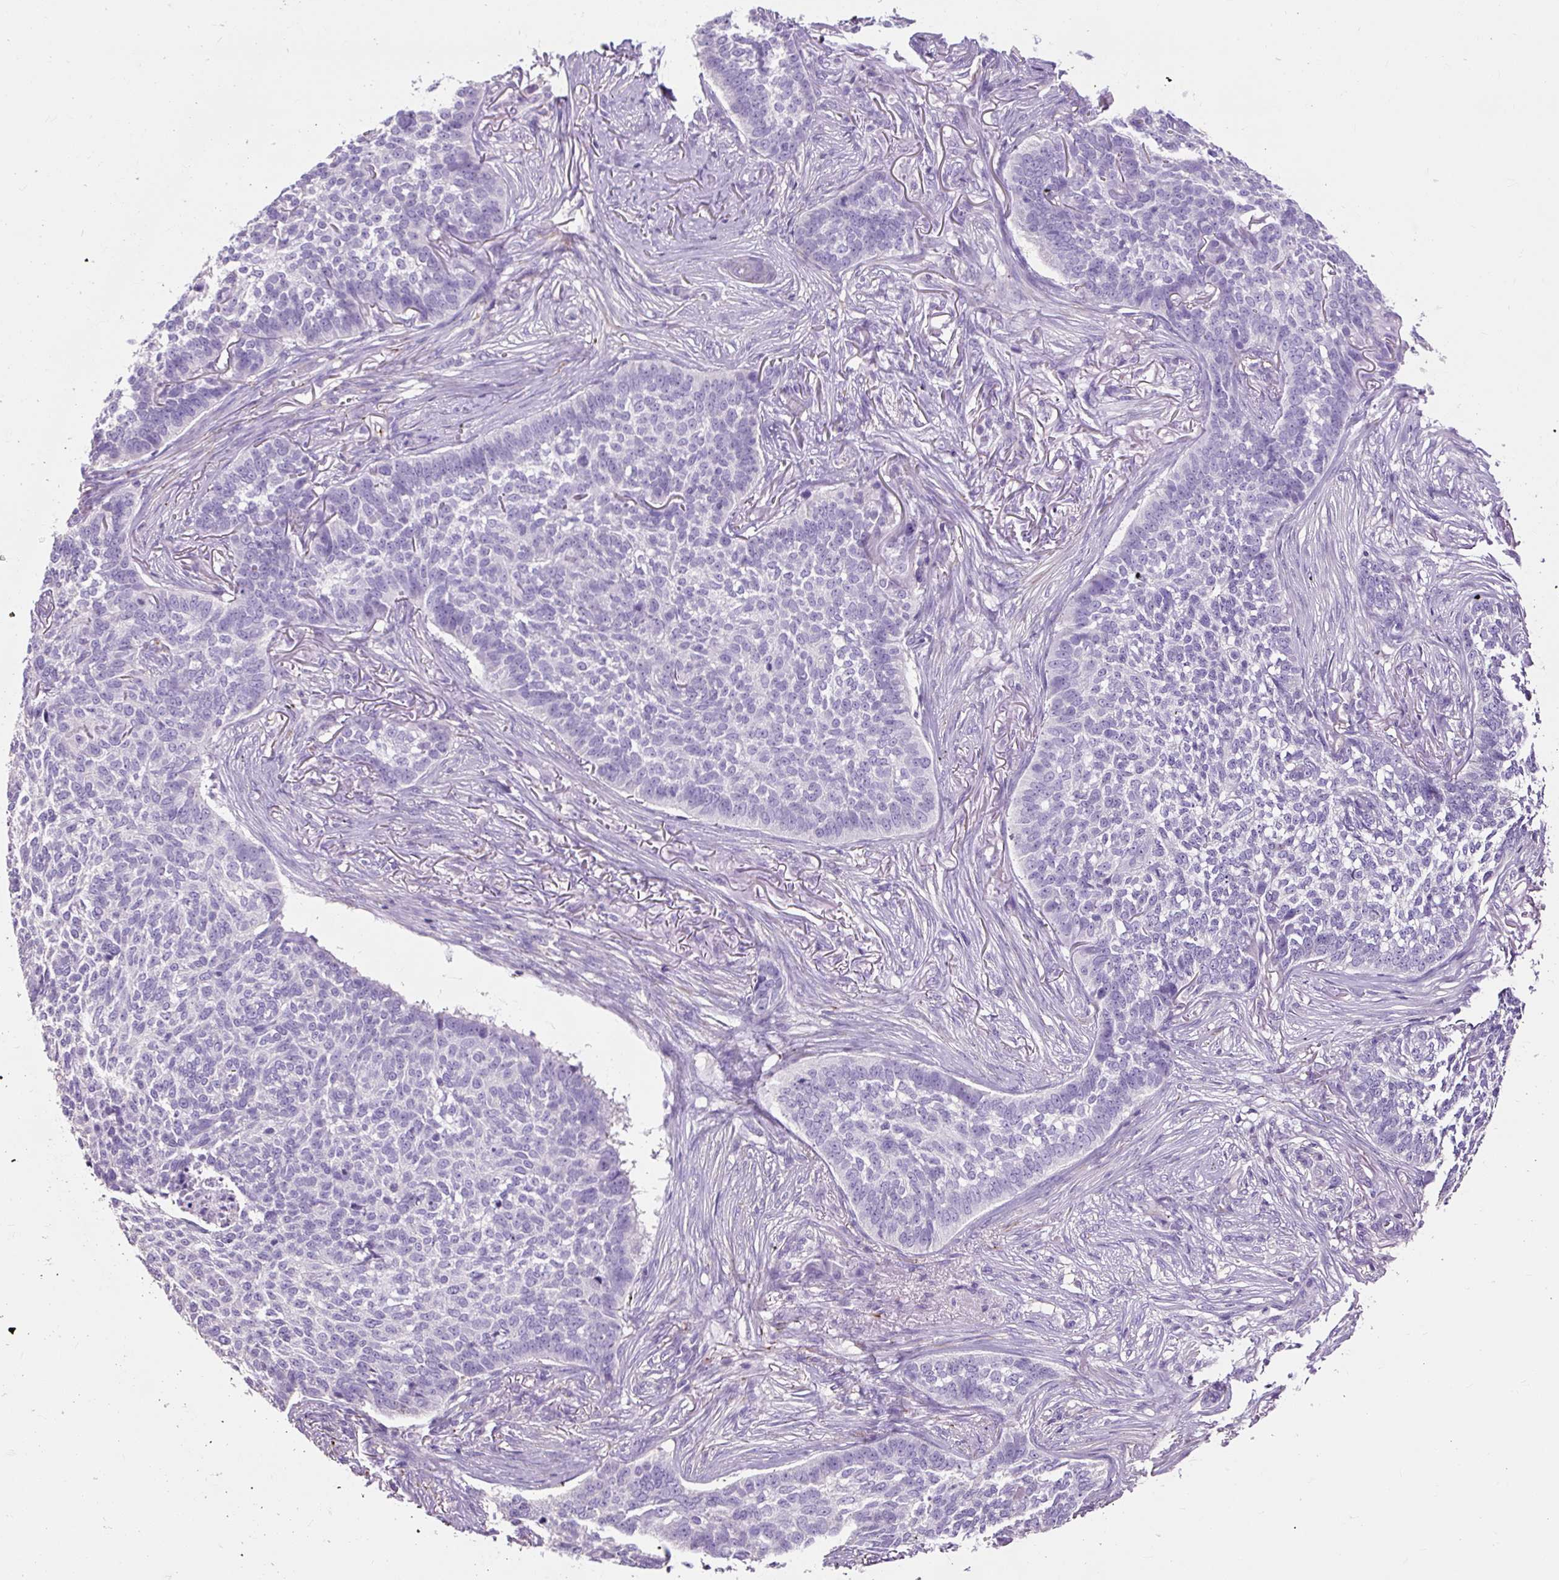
{"staining": {"intensity": "negative", "quantity": "none", "location": "none"}, "tissue": "skin cancer", "cell_type": "Tumor cells", "image_type": "cancer", "snomed": [{"axis": "morphology", "description": "Basal cell carcinoma"}, {"axis": "topography", "description": "Skin"}], "caption": "Immunohistochemistry (IHC) of human skin cancer shows no positivity in tumor cells.", "gene": "OR10A7", "patient": {"sex": "male", "age": 85}}